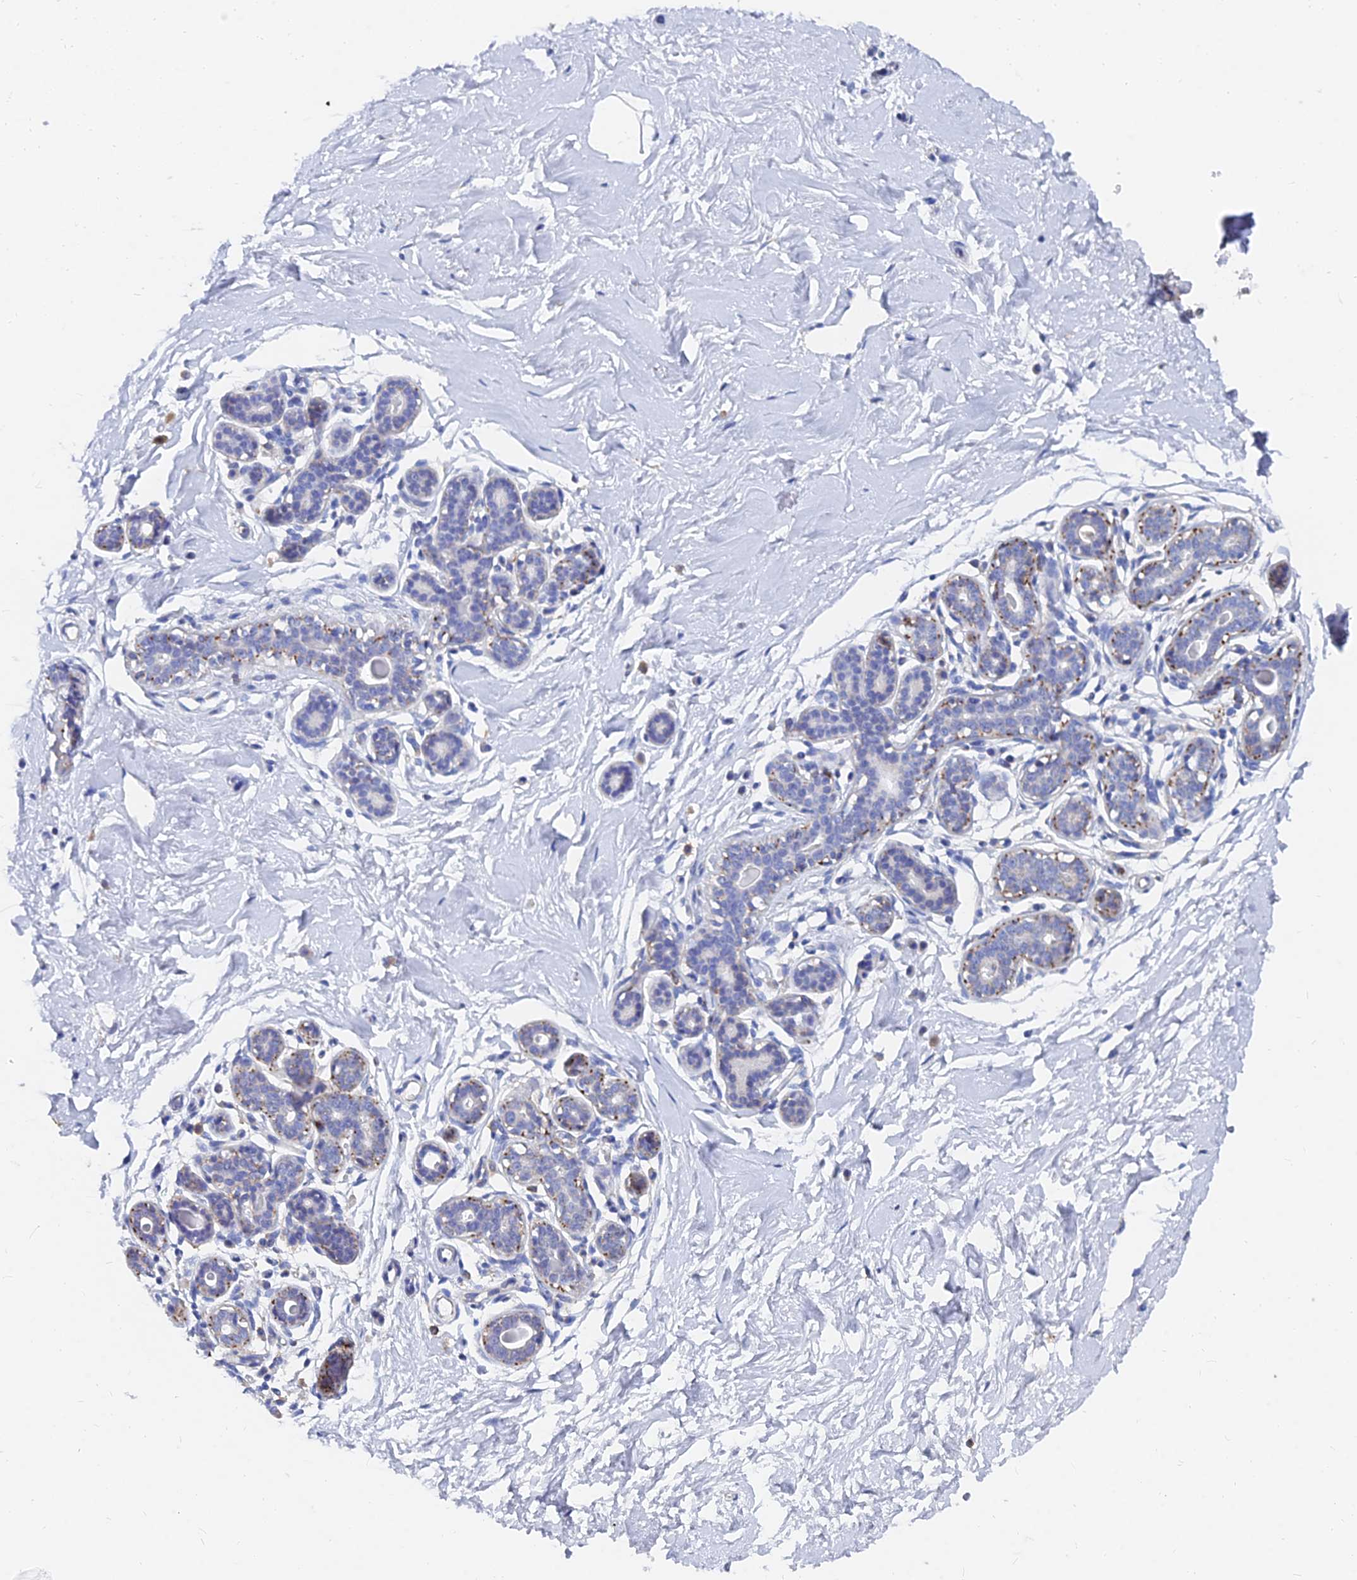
{"staining": {"intensity": "negative", "quantity": "none", "location": "none"}, "tissue": "breast", "cell_type": "Adipocytes", "image_type": "normal", "snomed": [{"axis": "morphology", "description": "Normal tissue, NOS"}, {"axis": "morphology", "description": "Adenoma, NOS"}, {"axis": "topography", "description": "Breast"}], "caption": "IHC micrograph of normal breast: breast stained with DAB shows no significant protein expression in adipocytes. Nuclei are stained in blue.", "gene": "SPNS1", "patient": {"sex": "female", "age": 23}}